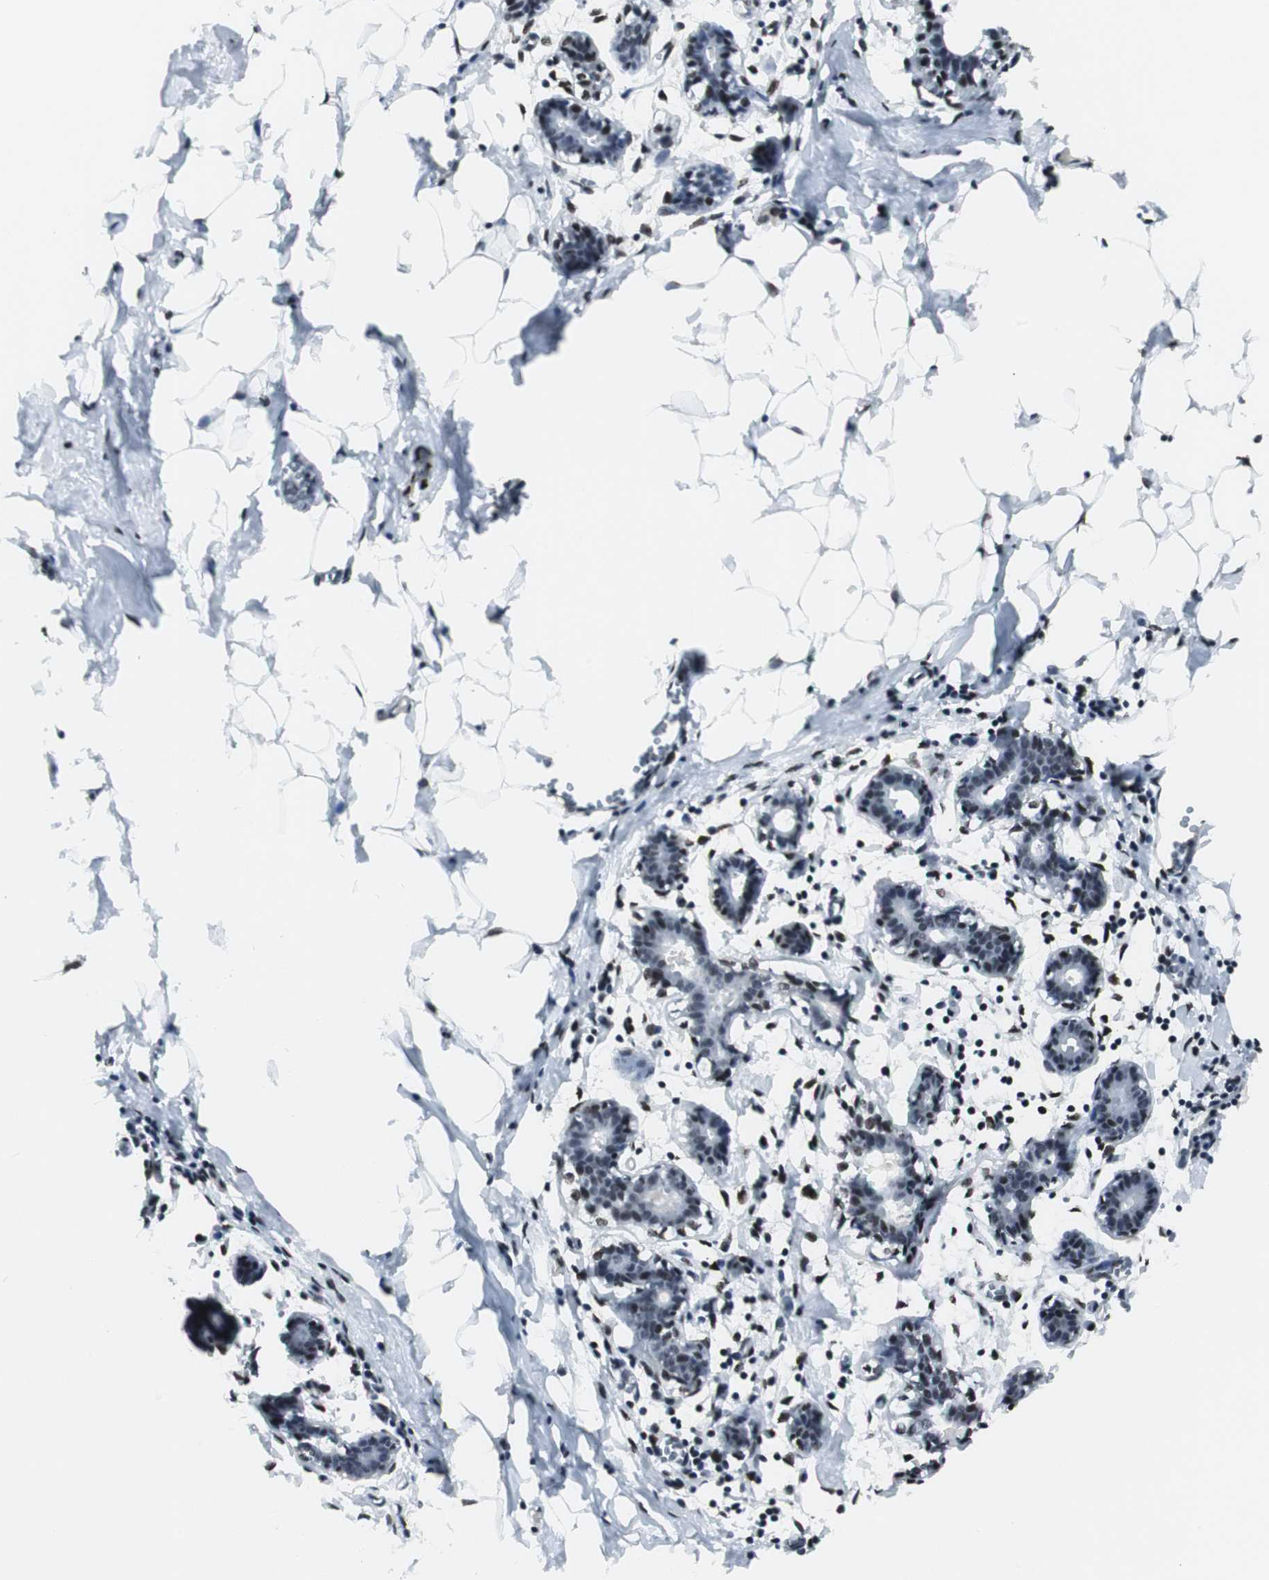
{"staining": {"intensity": "weak", "quantity": "25%-75%", "location": "nuclear"}, "tissue": "breast", "cell_type": "Adipocytes", "image_type": "normal", "snomed": [{"axis": "morphology", "description": "Normal tissue, NOS"}, {"axis": "topography", "description": "Breast"}], "caption": "Breast stained with DAB immunohistochemistry (IHC) displays low levels of weak nuclear positivity in about 25%-75% of adipocytes. The staining was performed using DAB (3,3'-diaminobenzidine) to visualize the protein expression in brown, while the nuclei were stained in blue with hematoxylin (Magnification: 20x).", "gene": "MEF2D", "patient": {"sex": "female", "age": 27}}